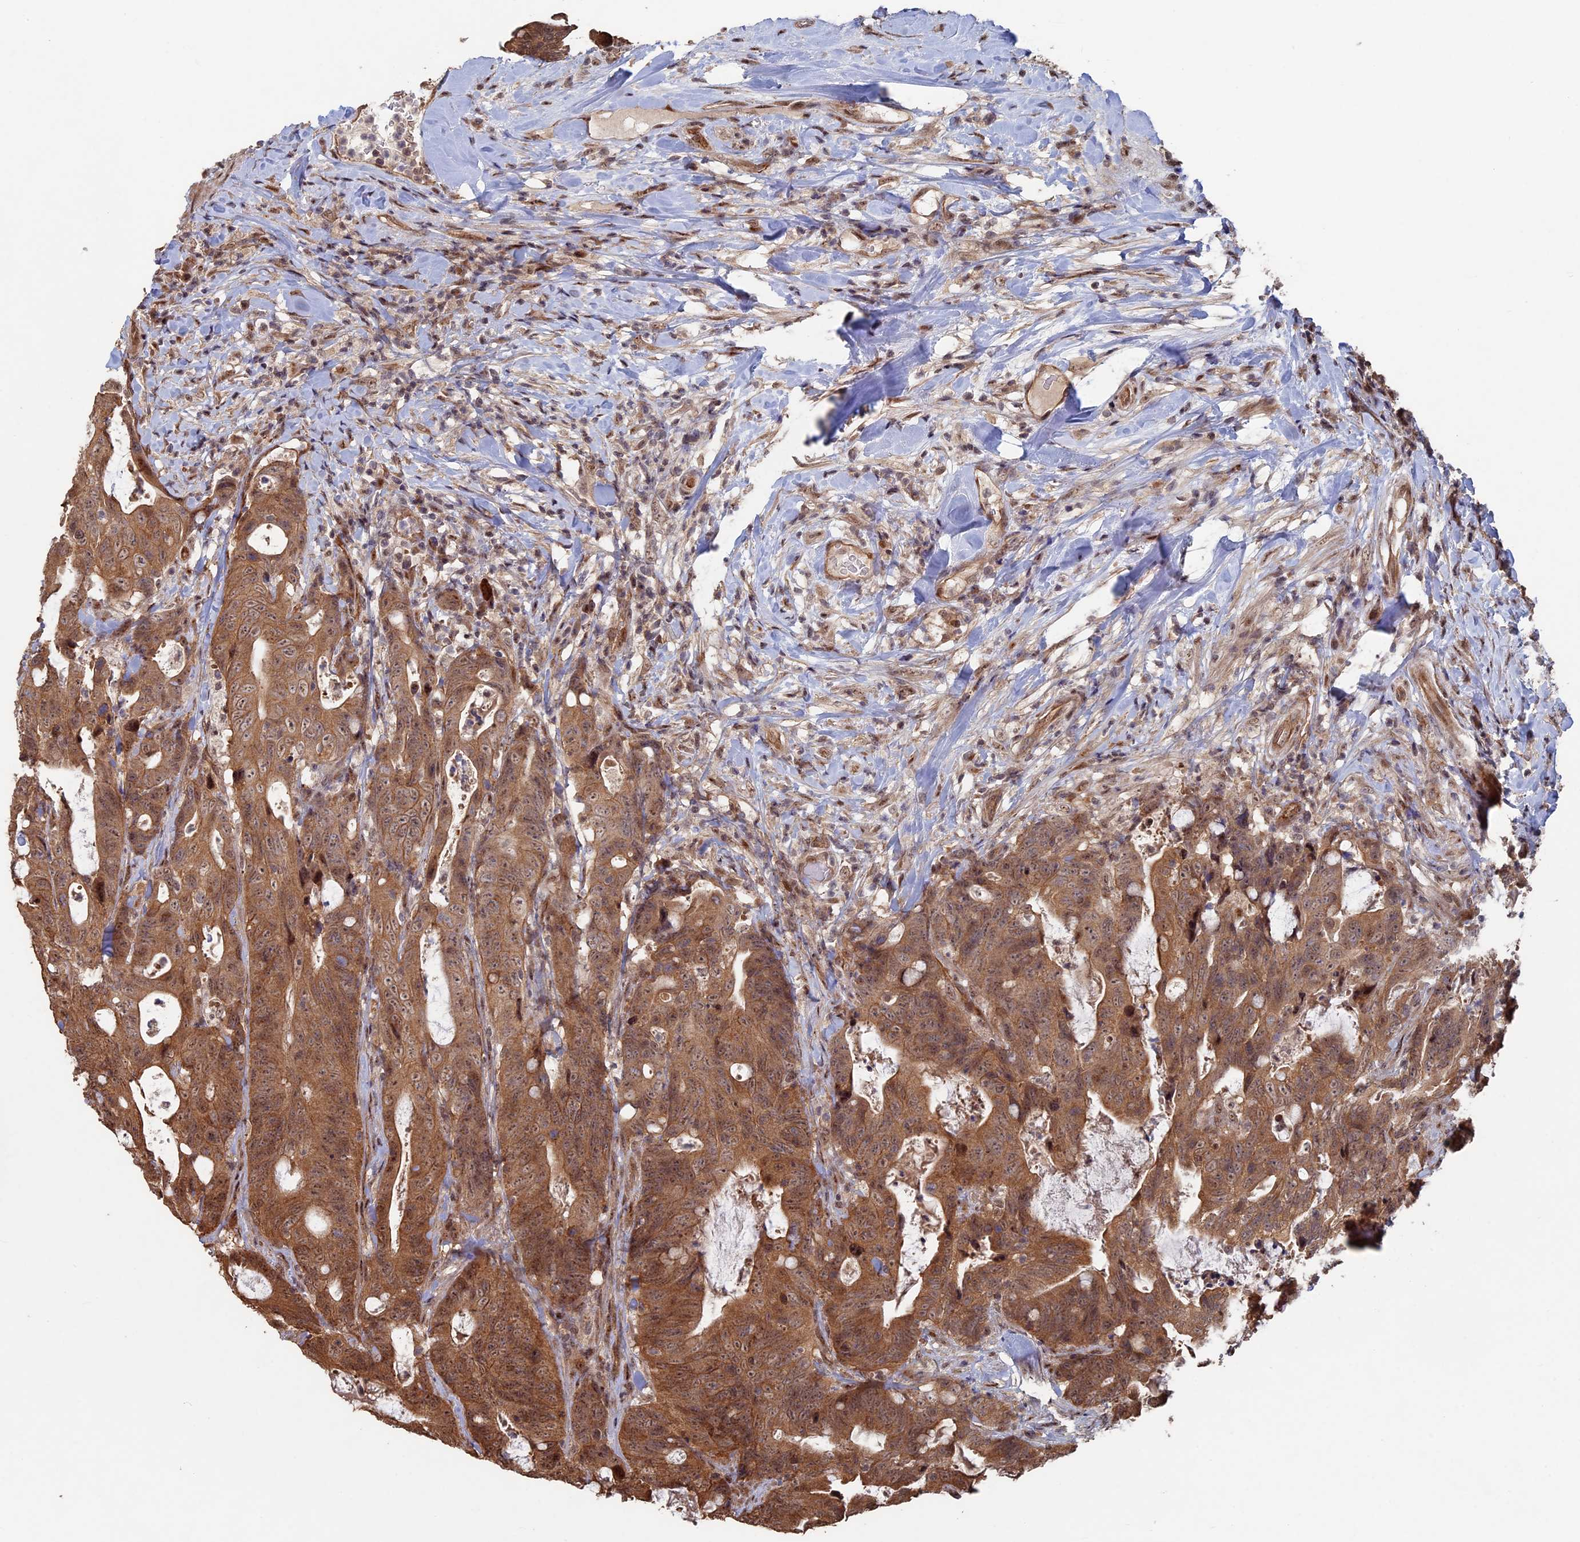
{"staining": {"intensity": "moderate", "quantity": ">75%", "location": "cytoplasmic/membranous,nuclear"}, "tissue": "colorectal cancer", "cell_type": "Tumor cells", "image_type": "cancer", "snomed": [{"axis": "morphology", "description": "Adenocarcinoma, NOS"}, {"axis": "topography", "description": "Colon"}], "caption": "Adenocarcinoma (colorectal) was stained to show a protein in brown. There is medium levels of moderate cytoplasmic/membranous and nuclear expression in about >75% of tumor cells.", "gene": "KIAA1328", "patient": {"sex": "female", "age": 82}}